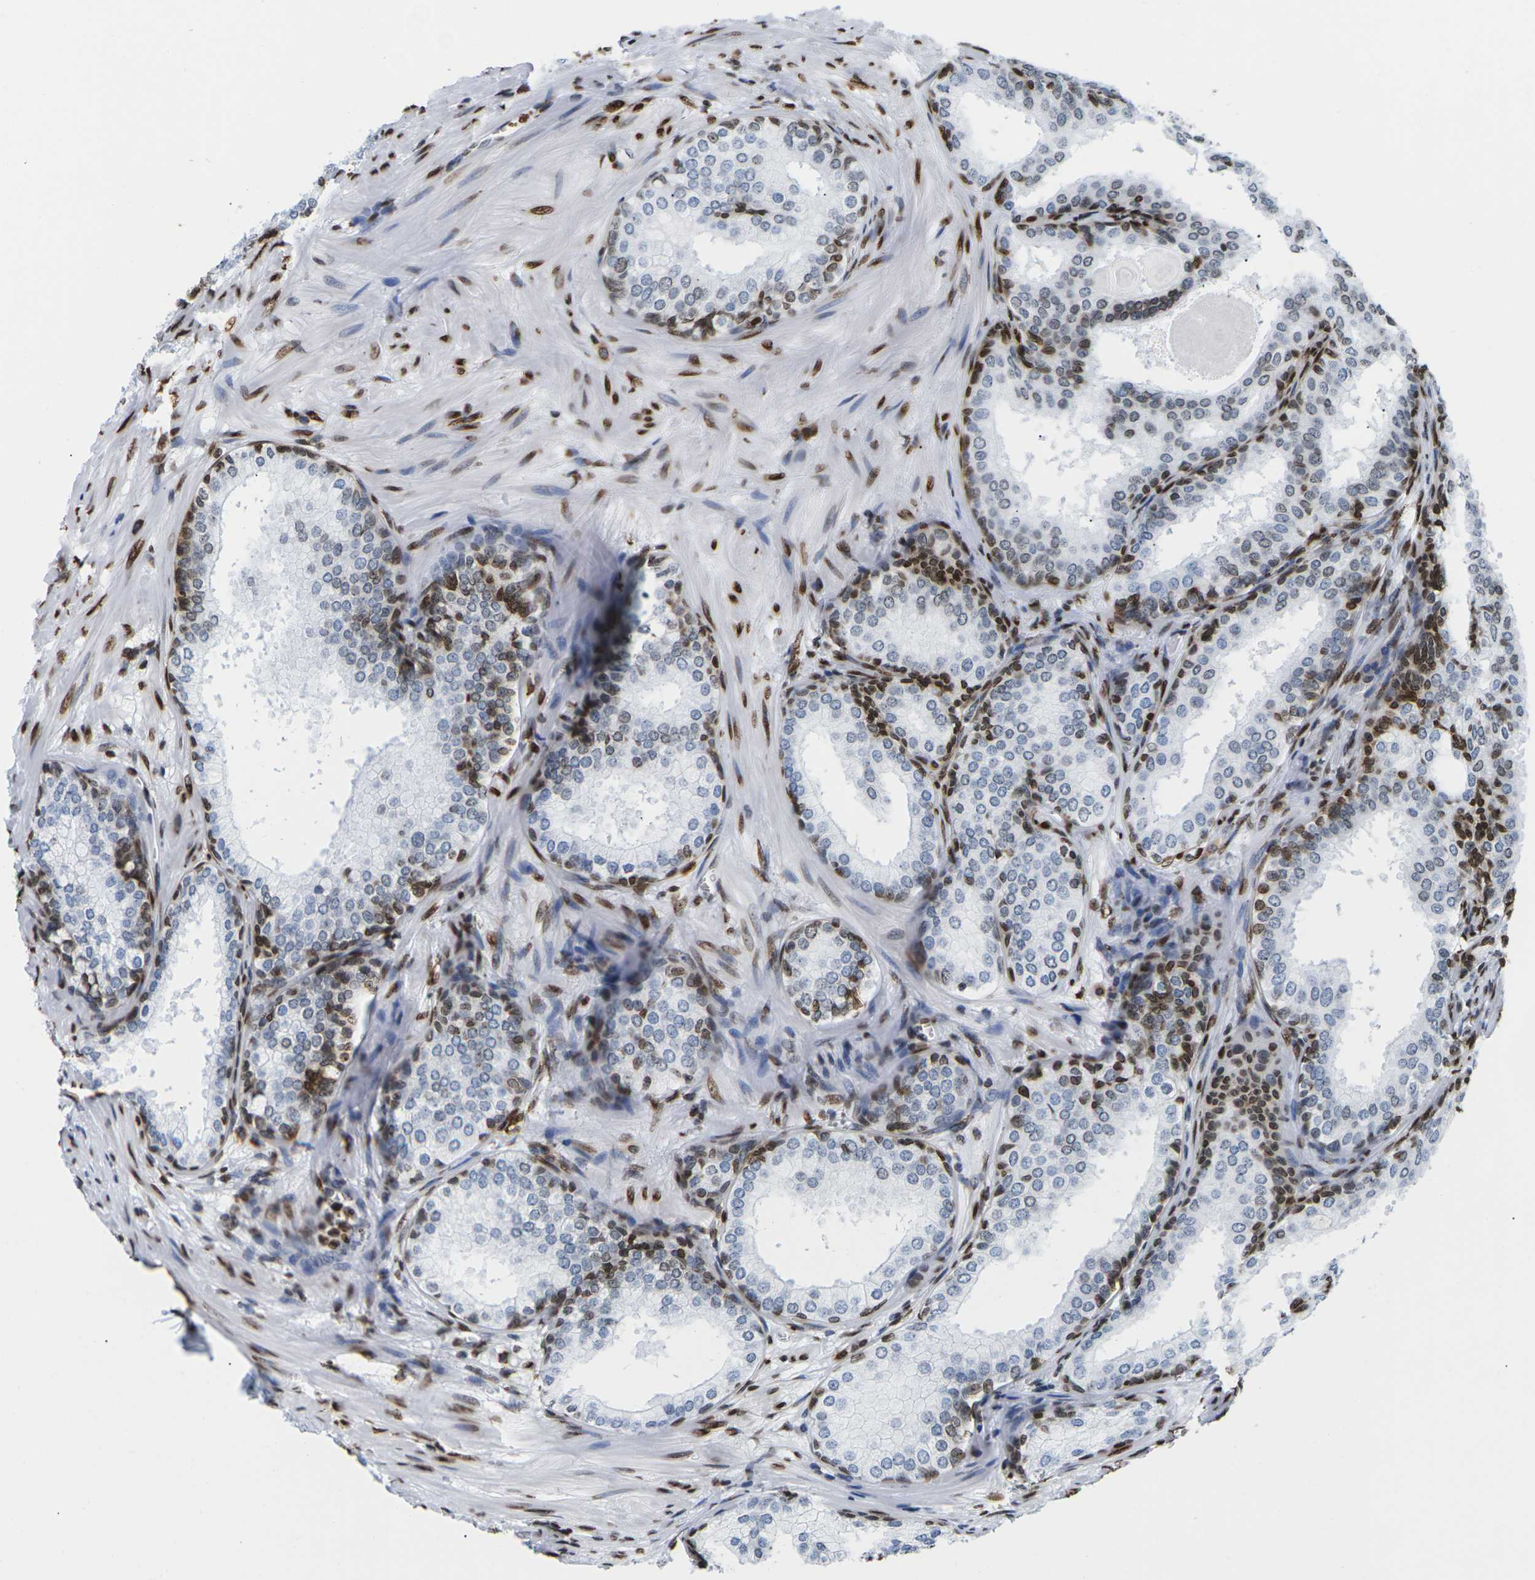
{"staining": {"intensity": "moderate", "quantity": "25%-75%", "location": "cytoplasmic/membranous,nuclear"}, "tissue": "prostate cancer", "cell_type": "Tumor cells", "image_type": "cancer", "snomed": [{"axis": "morphology", "description": "Adenocarcinoma, High grade"}, {"axis": "topography", "description": "Prostate"}], "caption": "Tumor cells demonstrate medium levels of moderate cytoplasmic/membranous and nuclear expression in about 25%-75% of cells in human prostate cancer.", "gene": "H2AC21", "patient": {"sex": "male", "age": 64}}